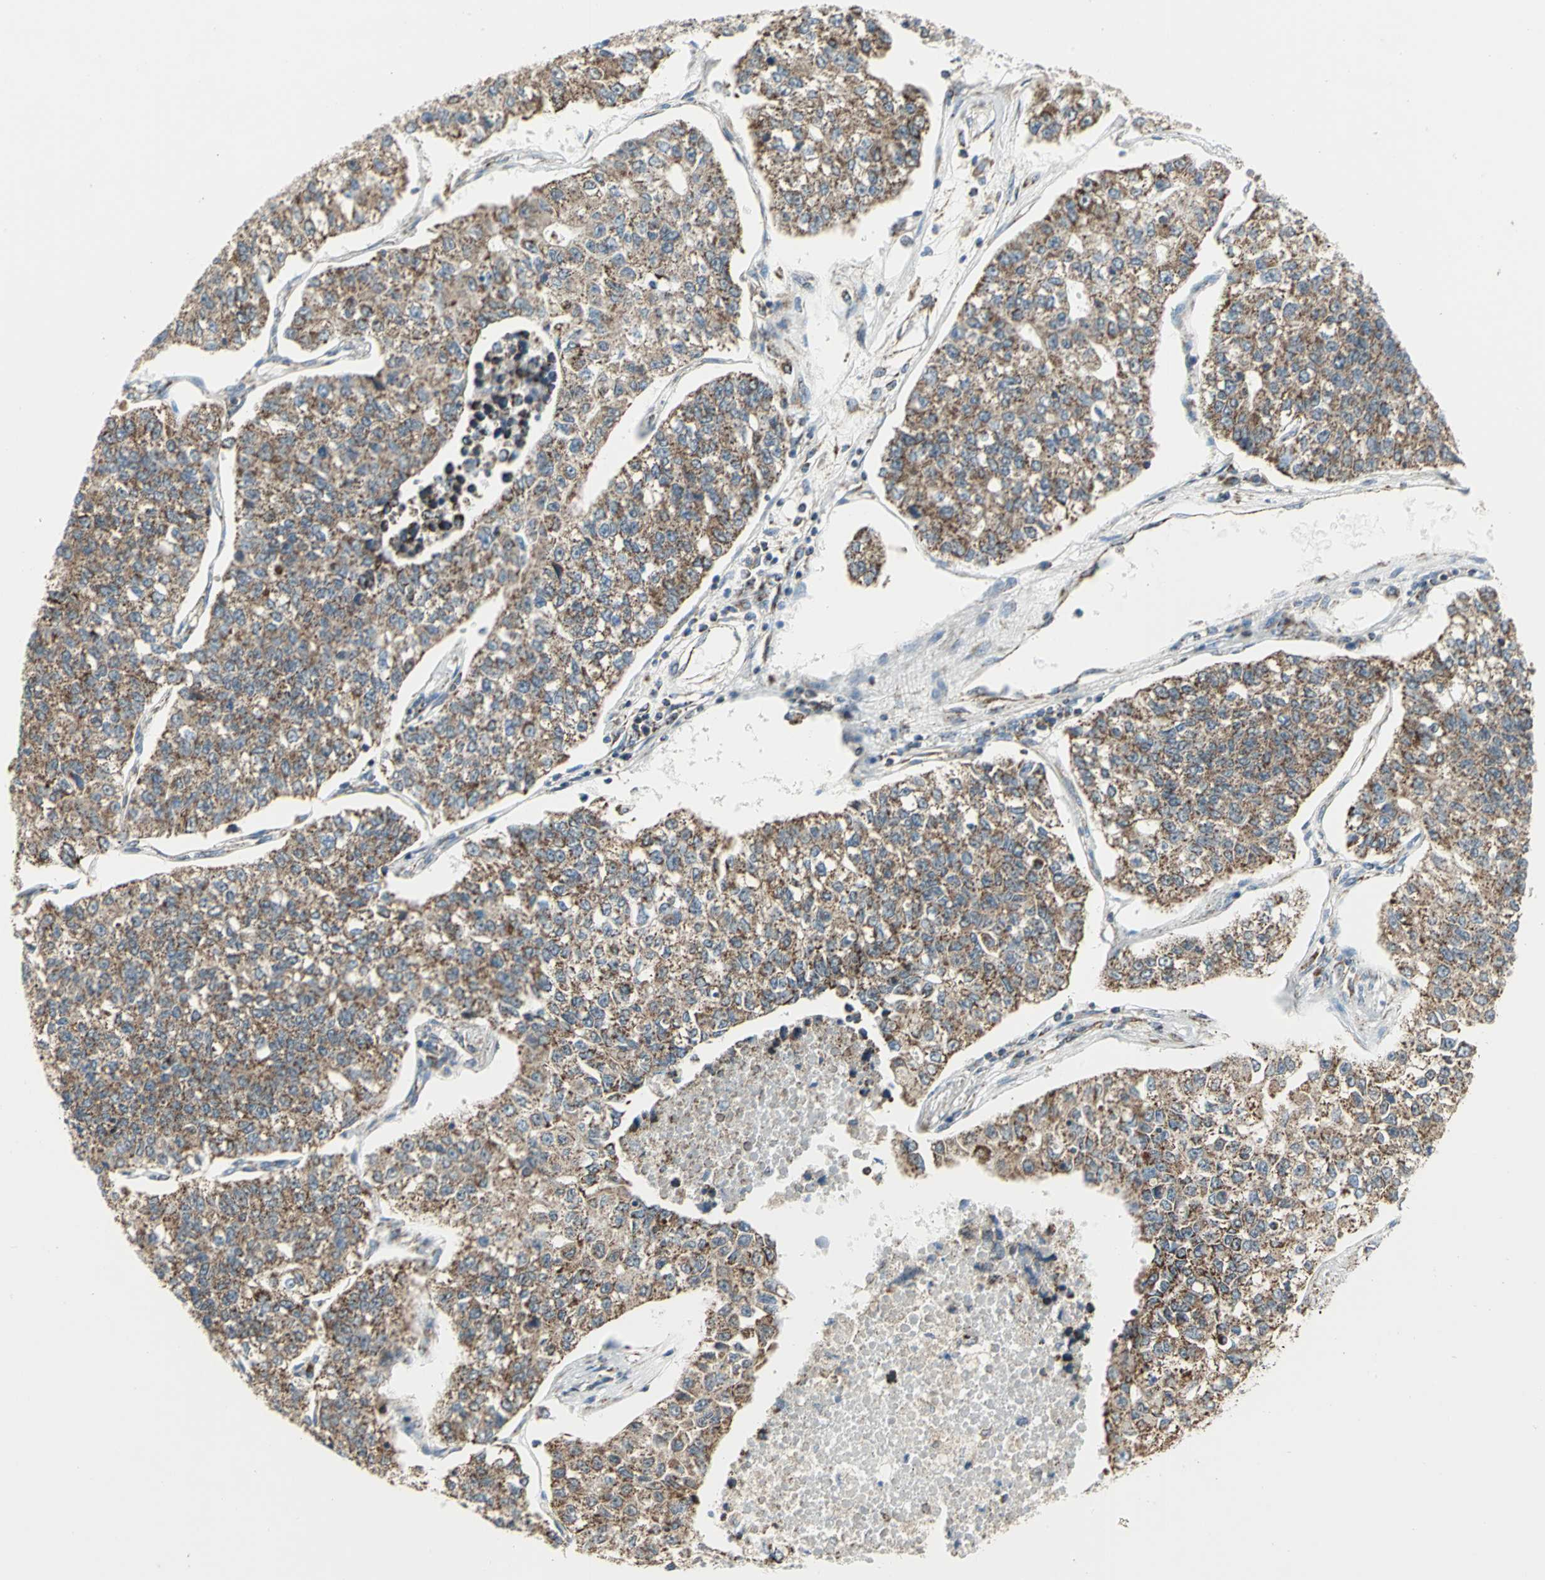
{"staining": {"intensity": "moderate", "quantity": ">75%", "location": "cytoplasmic/membranous"}, "tissue": "lung cancer", "cell_type": "Tumor cells", "image_type": "cancer", "snomed": [{"axis": "morphology", "description": "Adenocarcinoma, NOS"}, {"axis": "topography", "description": "Lung"}], "caption": "Immunohistochemical staining of human lung cancer exhibits moderate cytoplasmic/membranous protein positivity in about >75% of tumor cells. (IHC, brightfield microscopy, high magnification).", "gene": "MRPS22", "patient": {"sex": "male", "age": 49}}